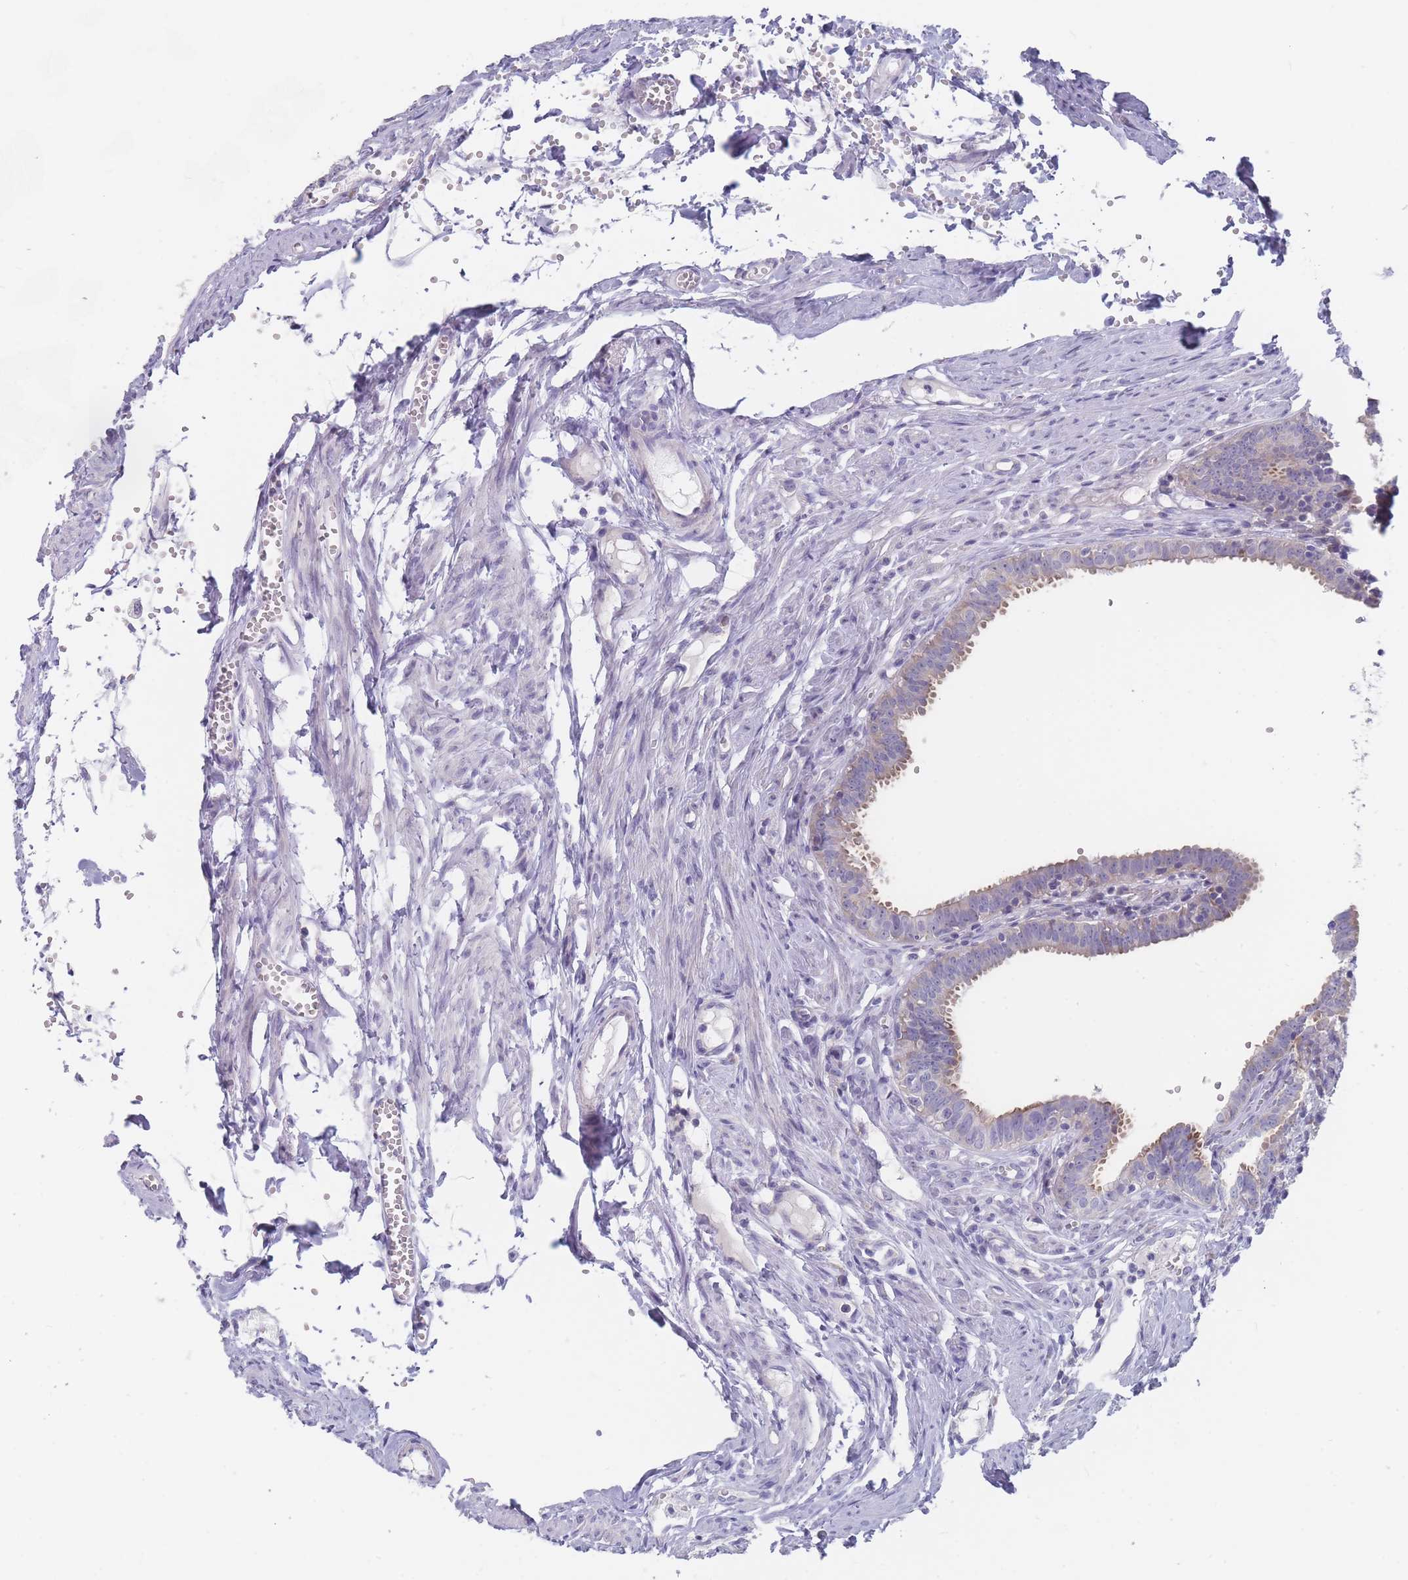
{"staining": {"intensity": "moderate", "quantity": "<25%", "location": "cytoplasmic/membranous"}, "tissue": "fallopian tube", "cell_type": "Glandular cells", "image_type": "normal", "snomed": [{"axis": "morphology", "description": "Normal tissue, NOS"}, {"axis": "morphology", "description": "Carcinoma, NOS"}, {"axis": "topography", "description": "Fallopian tube"}, {"axis": "topography", "description": "Ovary"}], "caption": "A brown stain highlights moderate cytoplasmic/membranous expression of a protein in glandular cells of benign human fallopian tube.", "gene": "PIGU", "patient": {"sex": "female", "age": 59}}